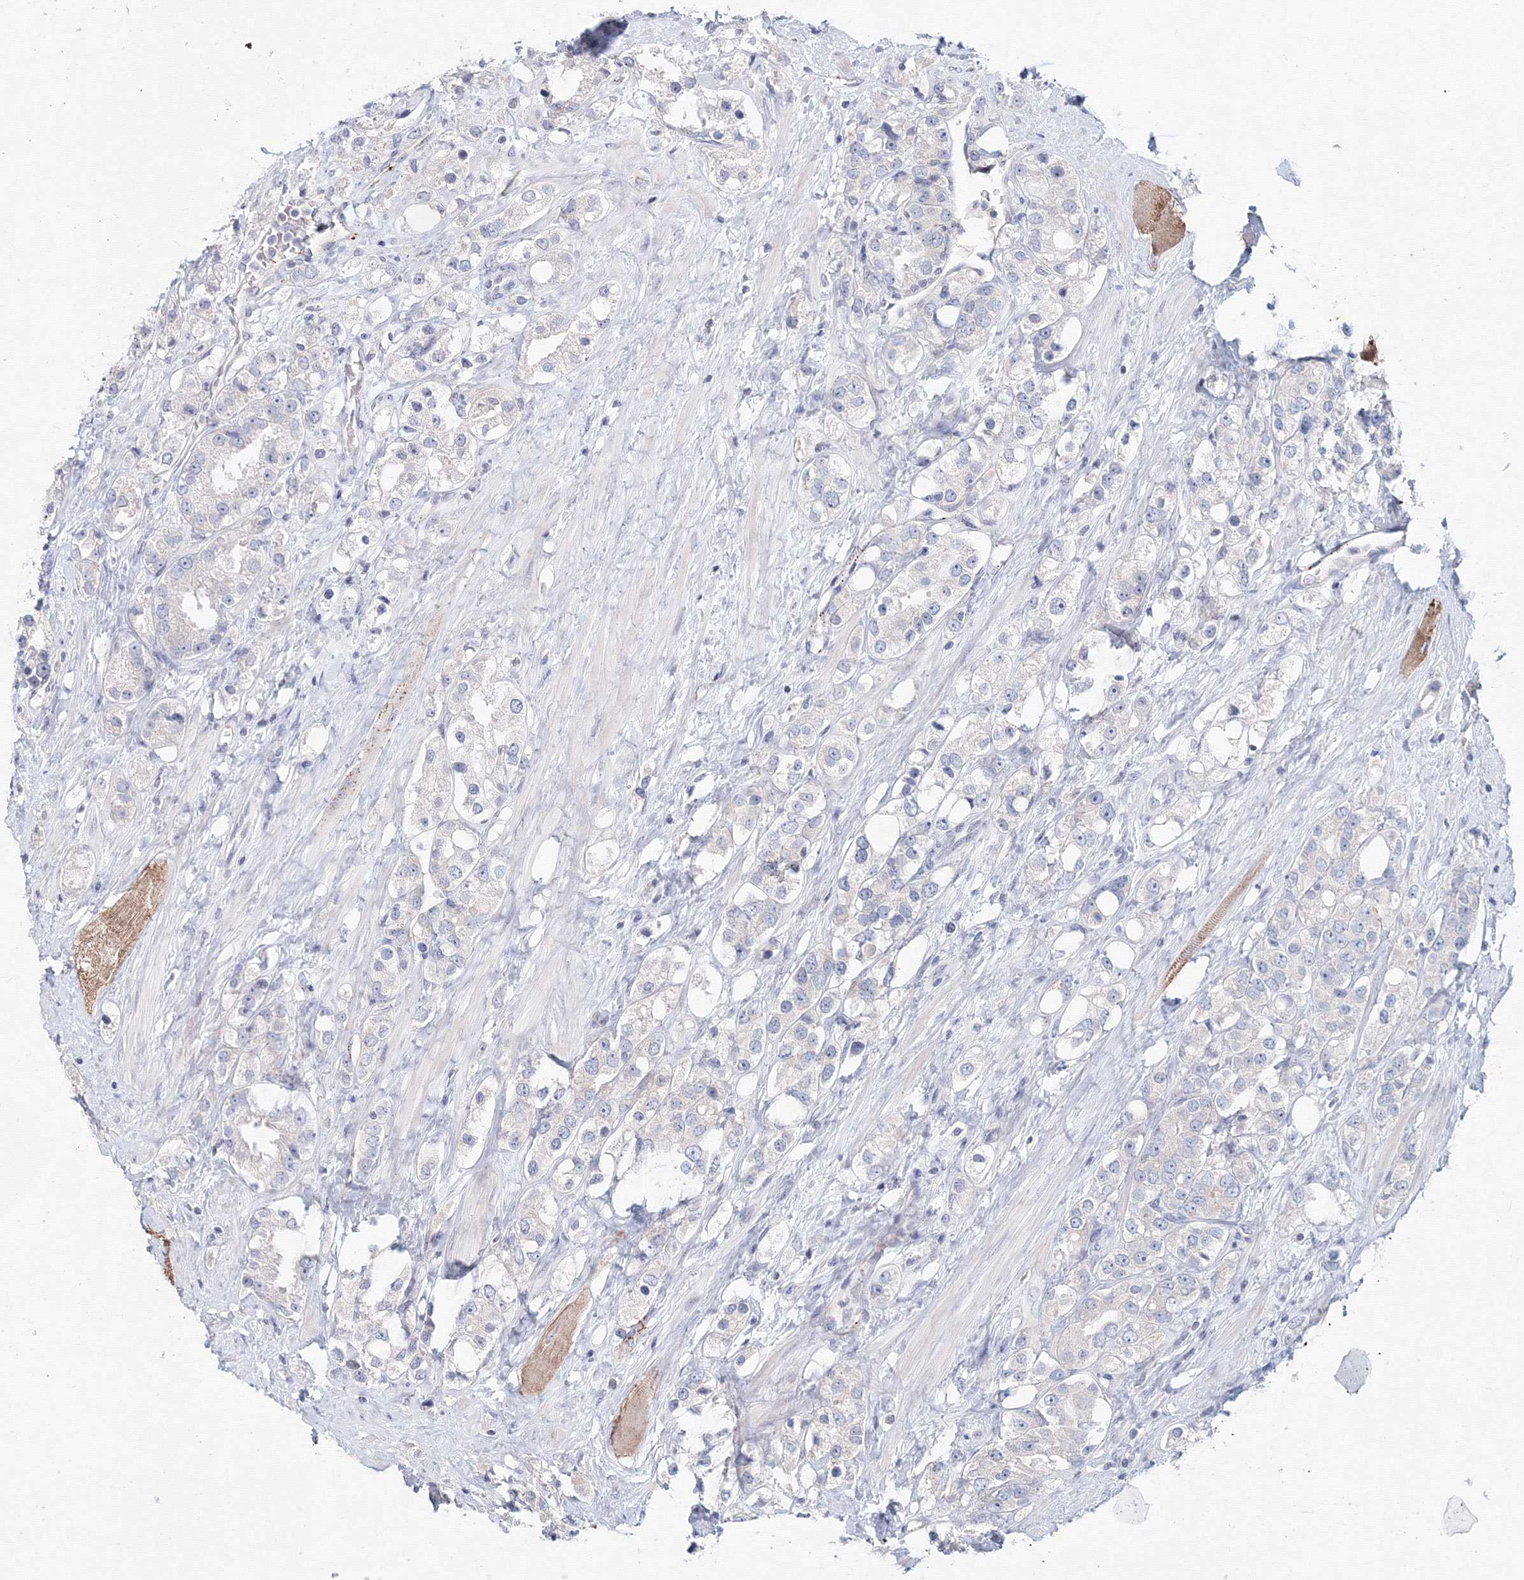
{"staining": {"intensity": "negative", "quantity": "none", "location": "none"}, "tissue": "prostate cancer", "cell_type": "Tumor cells", "image_type": "cancer", "snomed": [{"axis": "morphology", "description": "Adenocarcinoma, NOS"}, {"axis": "topography", "description": "Prostate"}], "caption": "A photomicrograph of prostate cancer (adenocarcinoma) stained for a protein exhibits no brown staining in tumor cells. Nuclei are stained in blue.", "gene": "SLC7A7", "patient": {"sex": "male", "age": 79}}